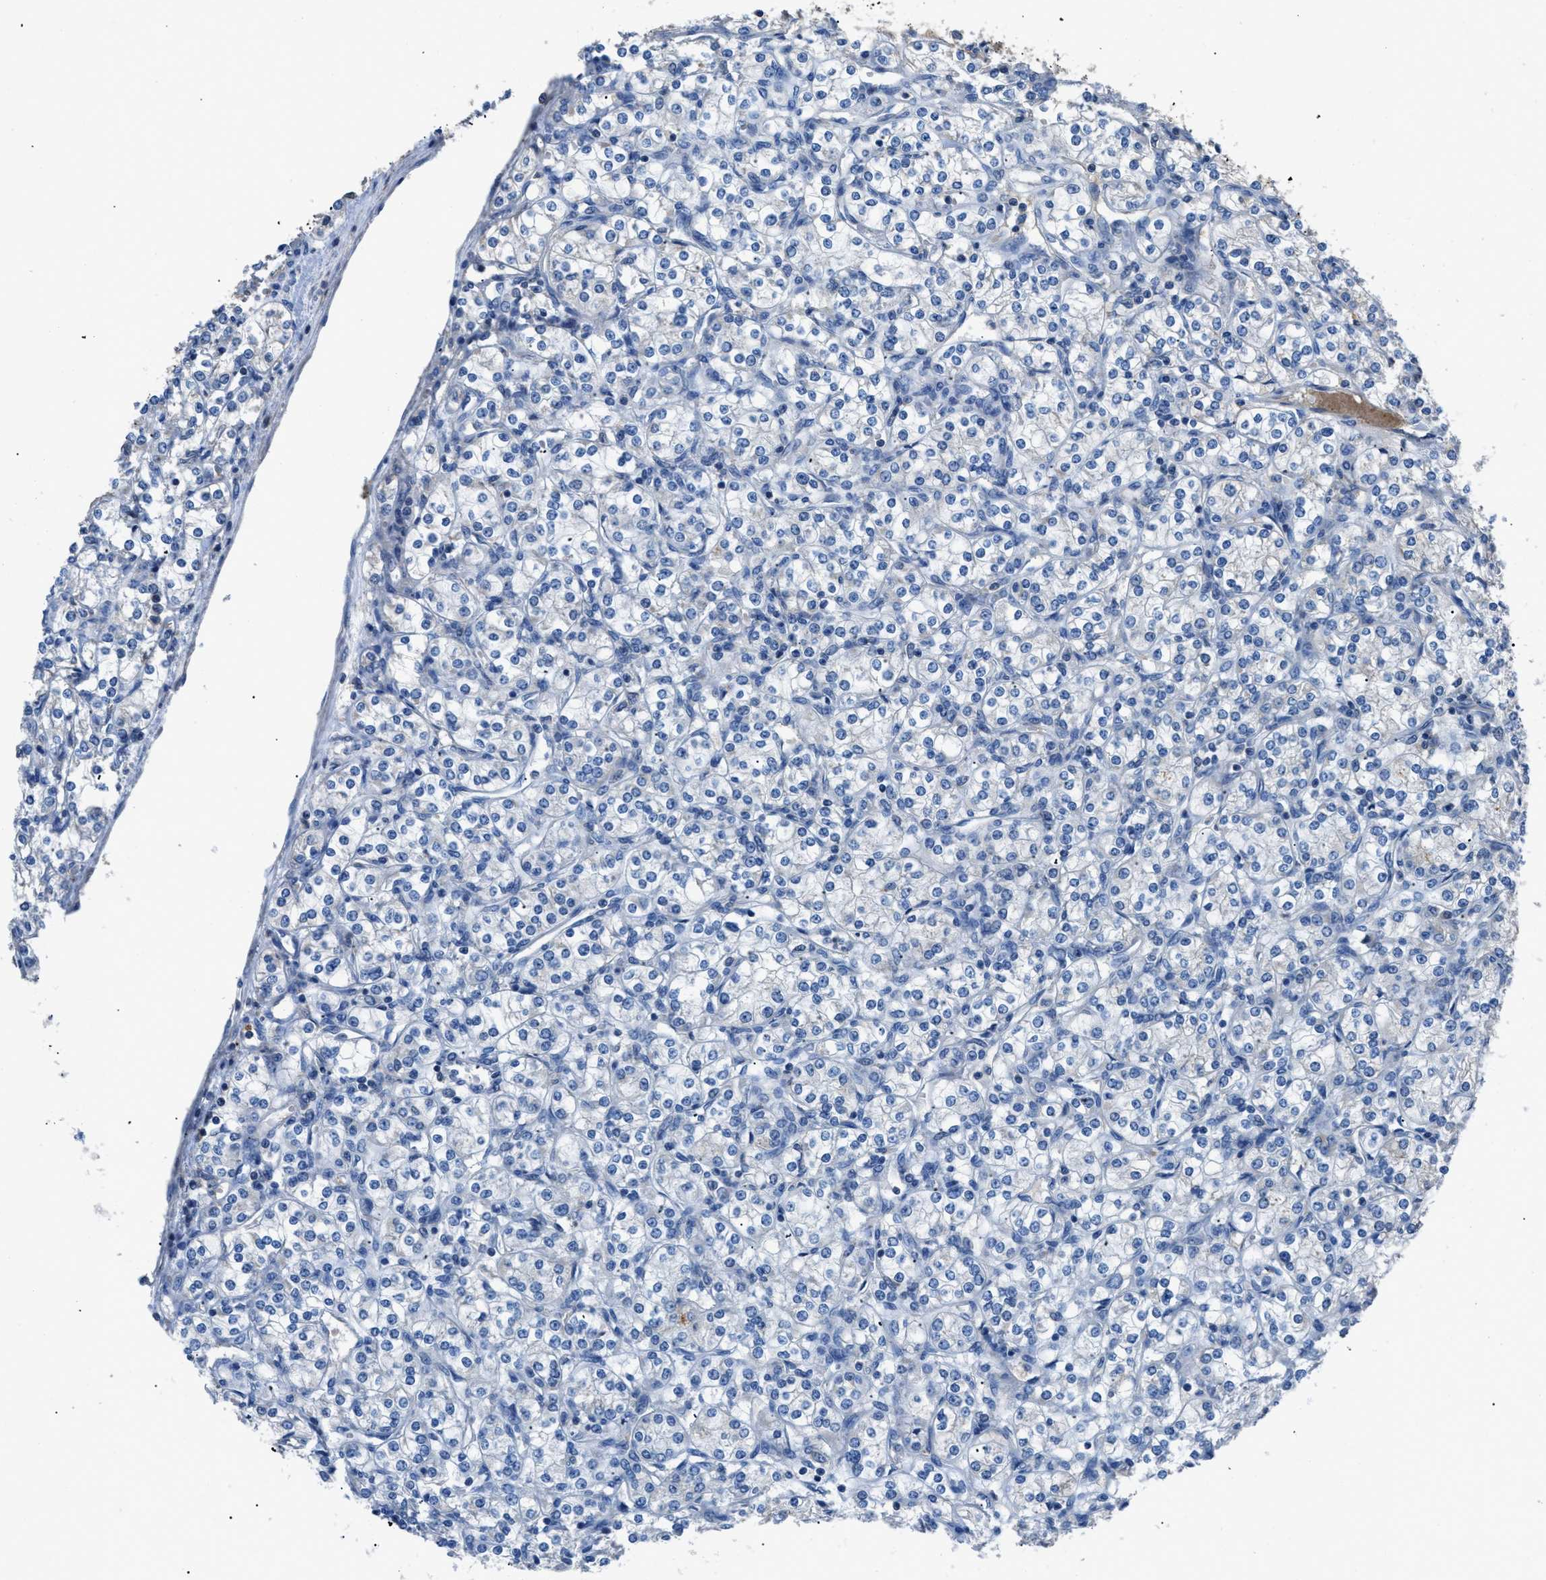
{"staining": {"intensity": "negative", "quantity": "none", "location": "none"}, "tissue": "renal cancer", "cell_type": "Tumor cells", "image_type": "cancer", "snomed": [{"axis": "morphology", "description": "Adenocarcinoma, NOS"}, {"axis": "topography", "description": "Kidney"}], "caption": "Immunohistochemistry image of renal cancer (adenocarcinoma) stained for a protein (brown), which demonstrates no staining in tumor cells. The staining is performed using DAB brown chromogen with nuclei counter-stained in using hematoxylin.", "gene": "SGCZ", "patient": {"sex": "male", "age": 77}}